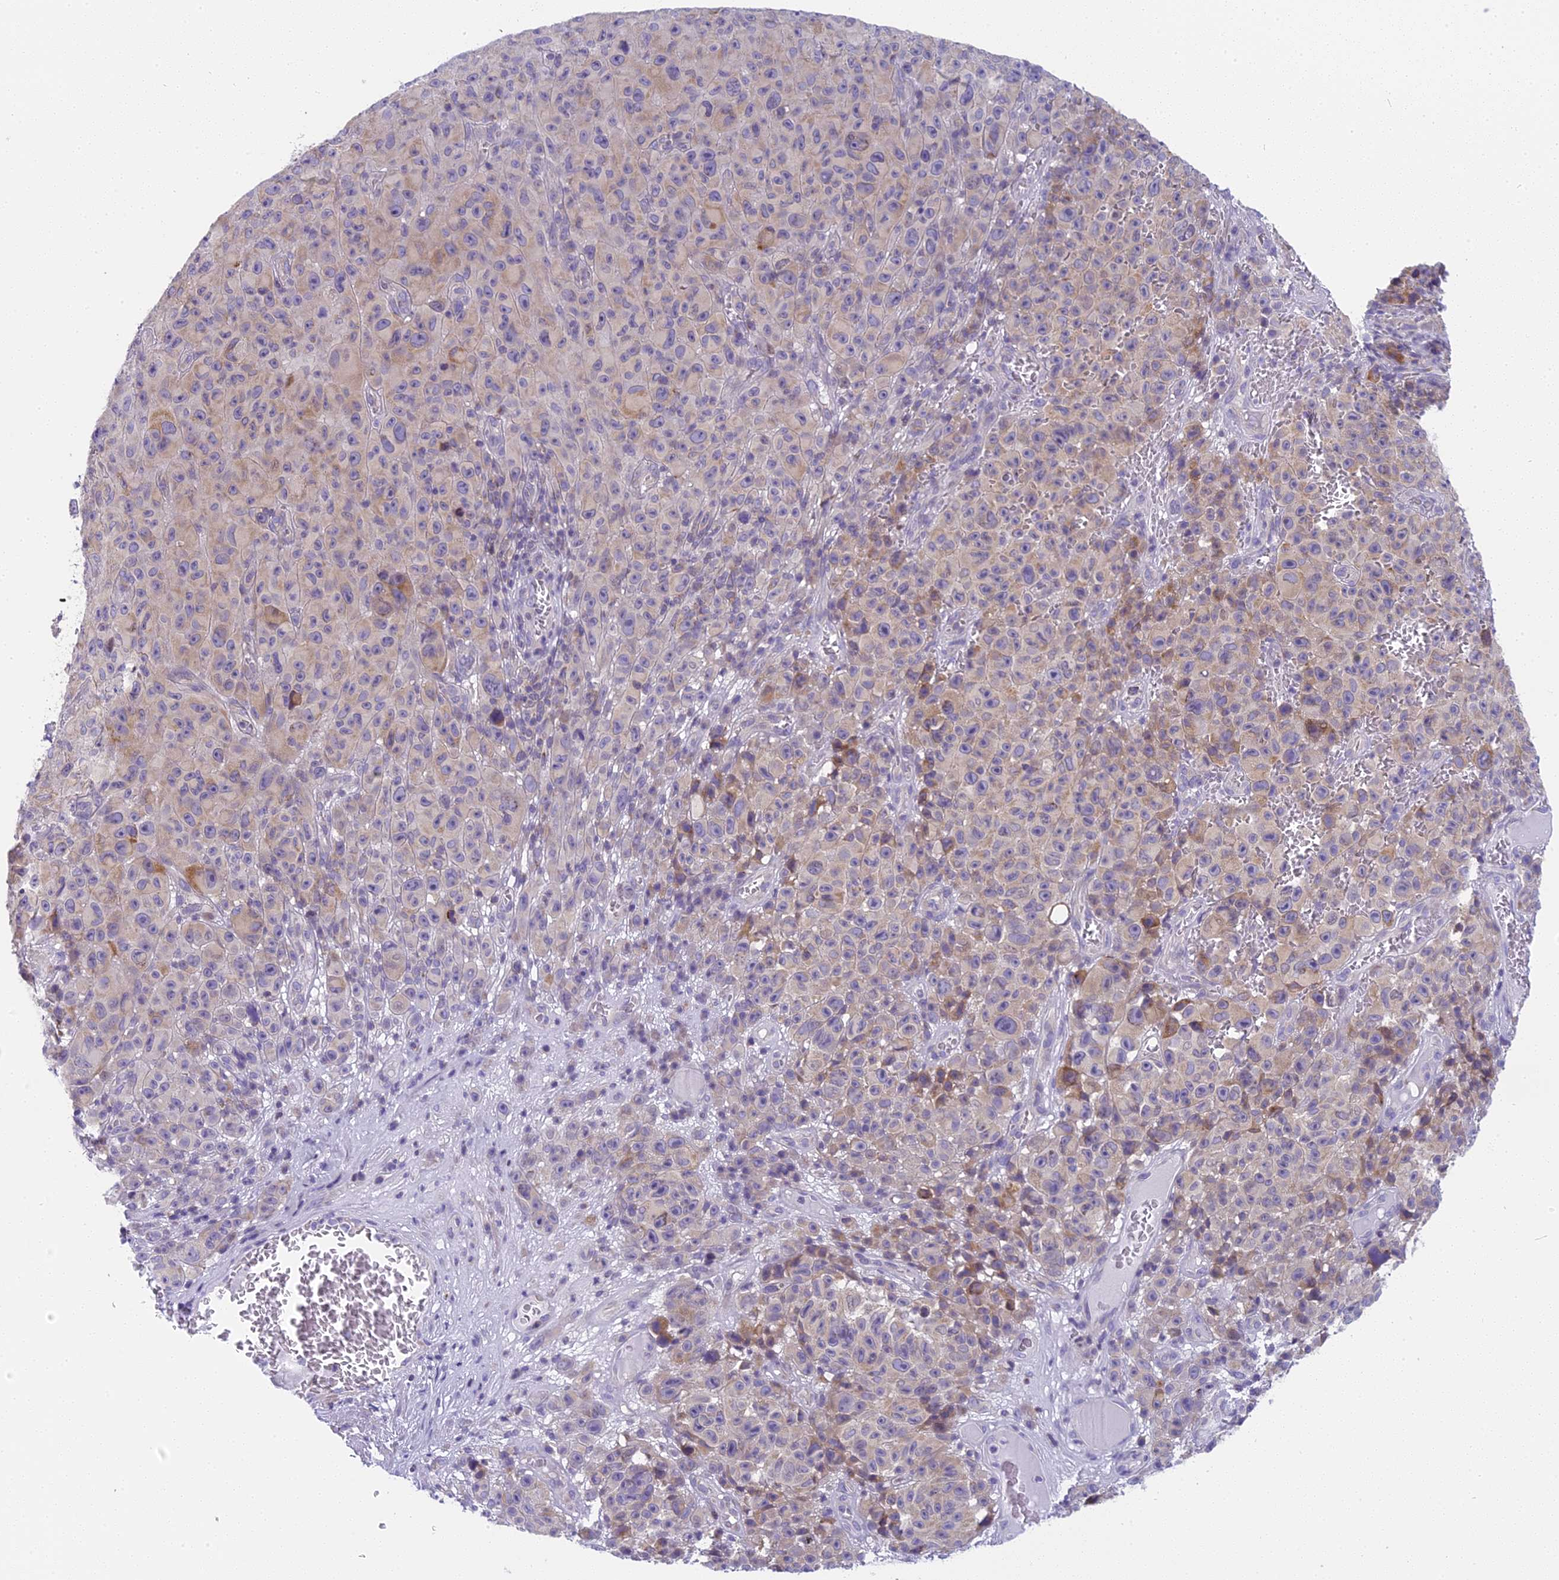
{"staining": {"intensity": "weak", "quantity": "<25%", "location": "cytoplasmic/membranous"}, "tissue": "melanoma", "cell_type": "Tumor cells", "image_type": "cancer", "snomed": [{"axis": "morphology", "description": "Malignant melanoma, NOS"}, {"axis": "topography", "description": "Skin"}], "caption": "Immunohistochemical staining of malignant melanoma exhibits no significant staining in tumor cells.", "gene": "ARHGEF37", "patient": {"sex": "female", "age": 82}}